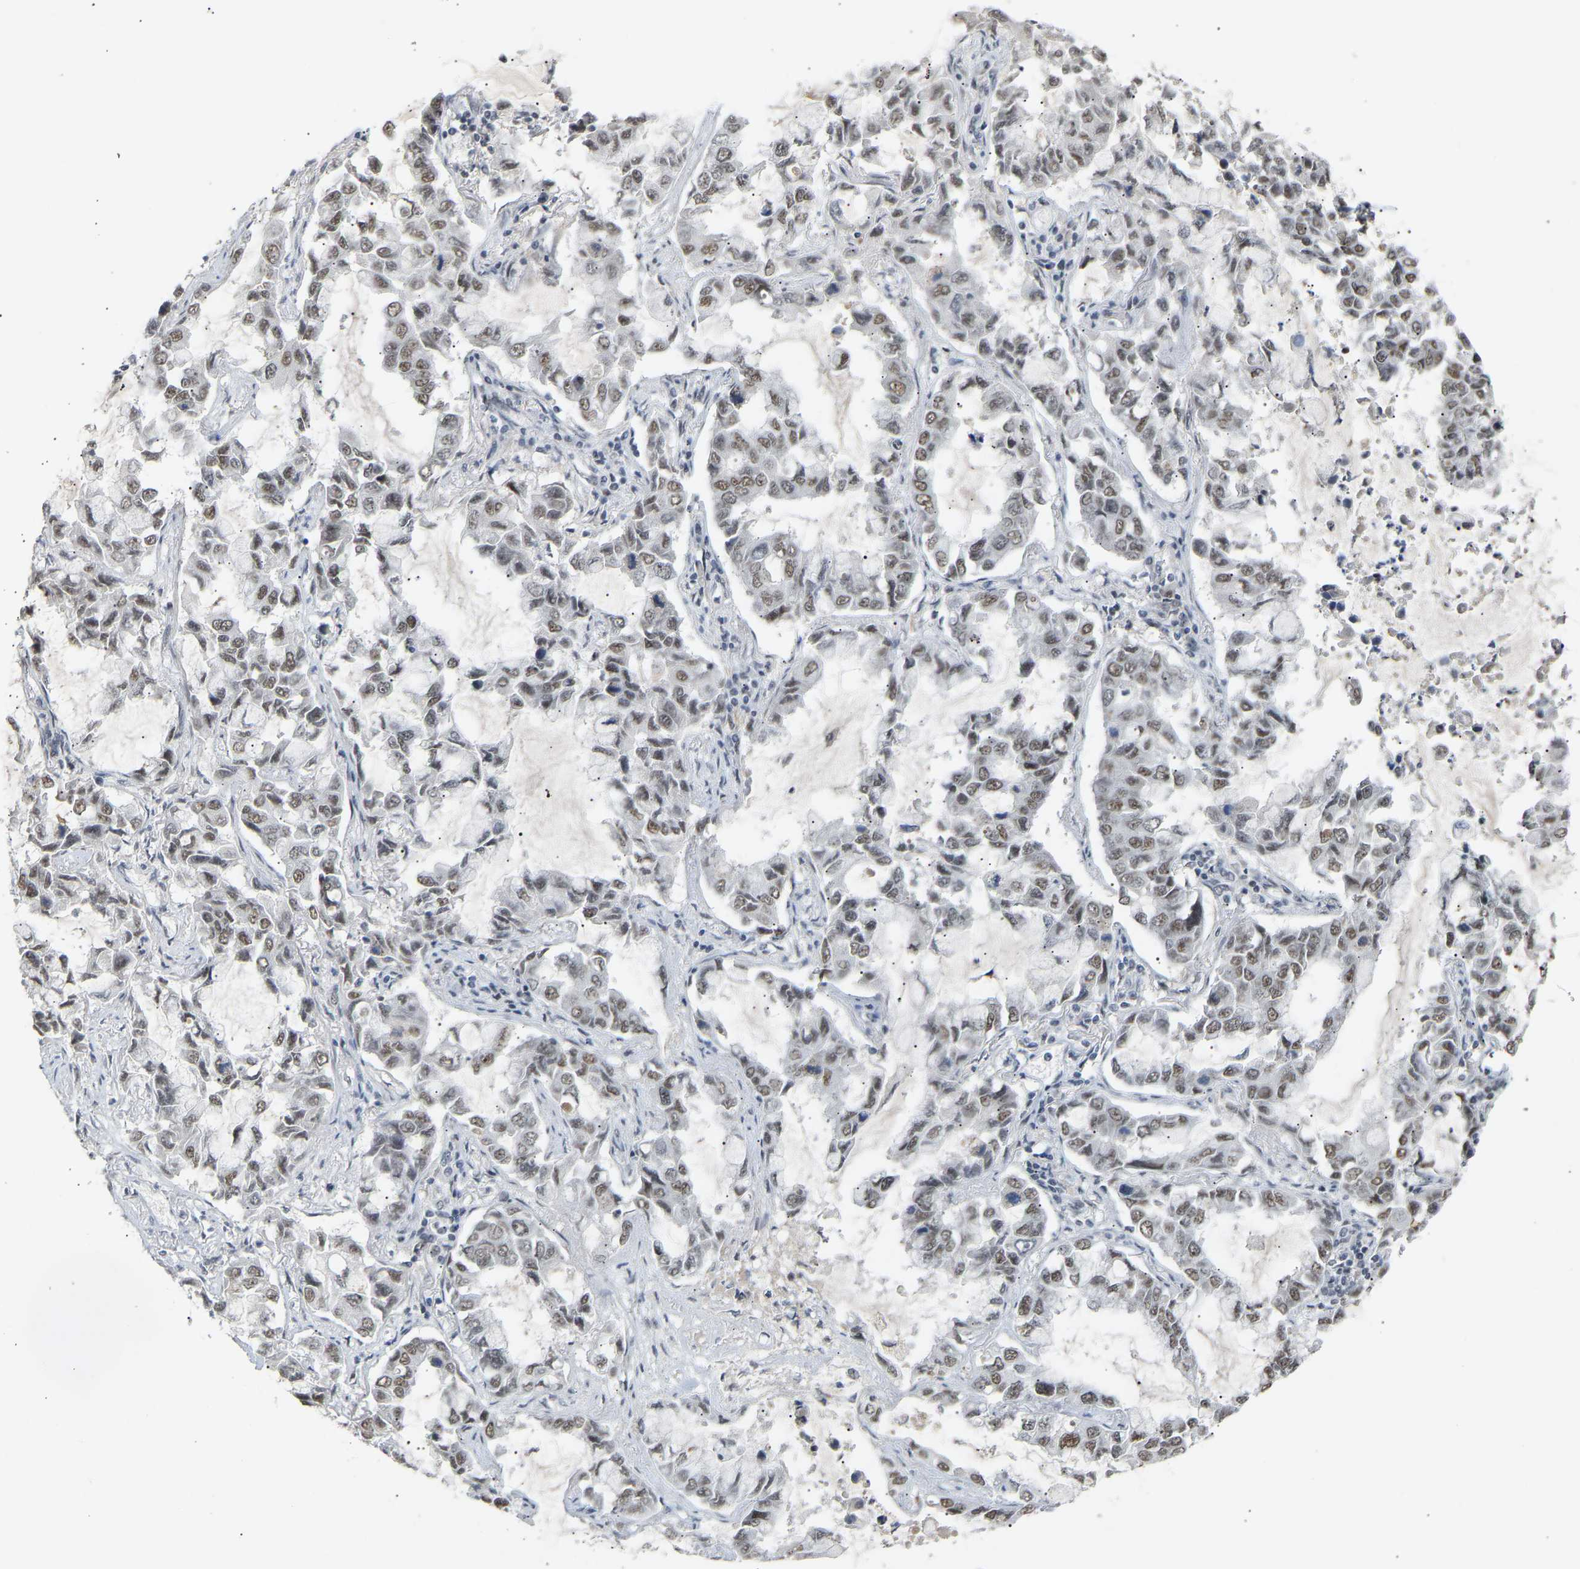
{"staining": {"intensity": "weak", "quantity": ">75%", "location": "nuclear"}, "tissue": "lung cancer", "cell_type": "Tumor cells", "image_type": "cancer", "snomed": [{"axis": "morphology", "description": "Adenocarcinoma, NOS"}, {"axis": "topography", "description": "Lung"}], "caption": "Immunohistochemical staining of lung cancer (adenocarcinoma) reveals low levels of weak nuclear protein staining in about >75% of tumor cells.", "gene": "NELFB", "patient": {"sex": "male", "age": 64}}